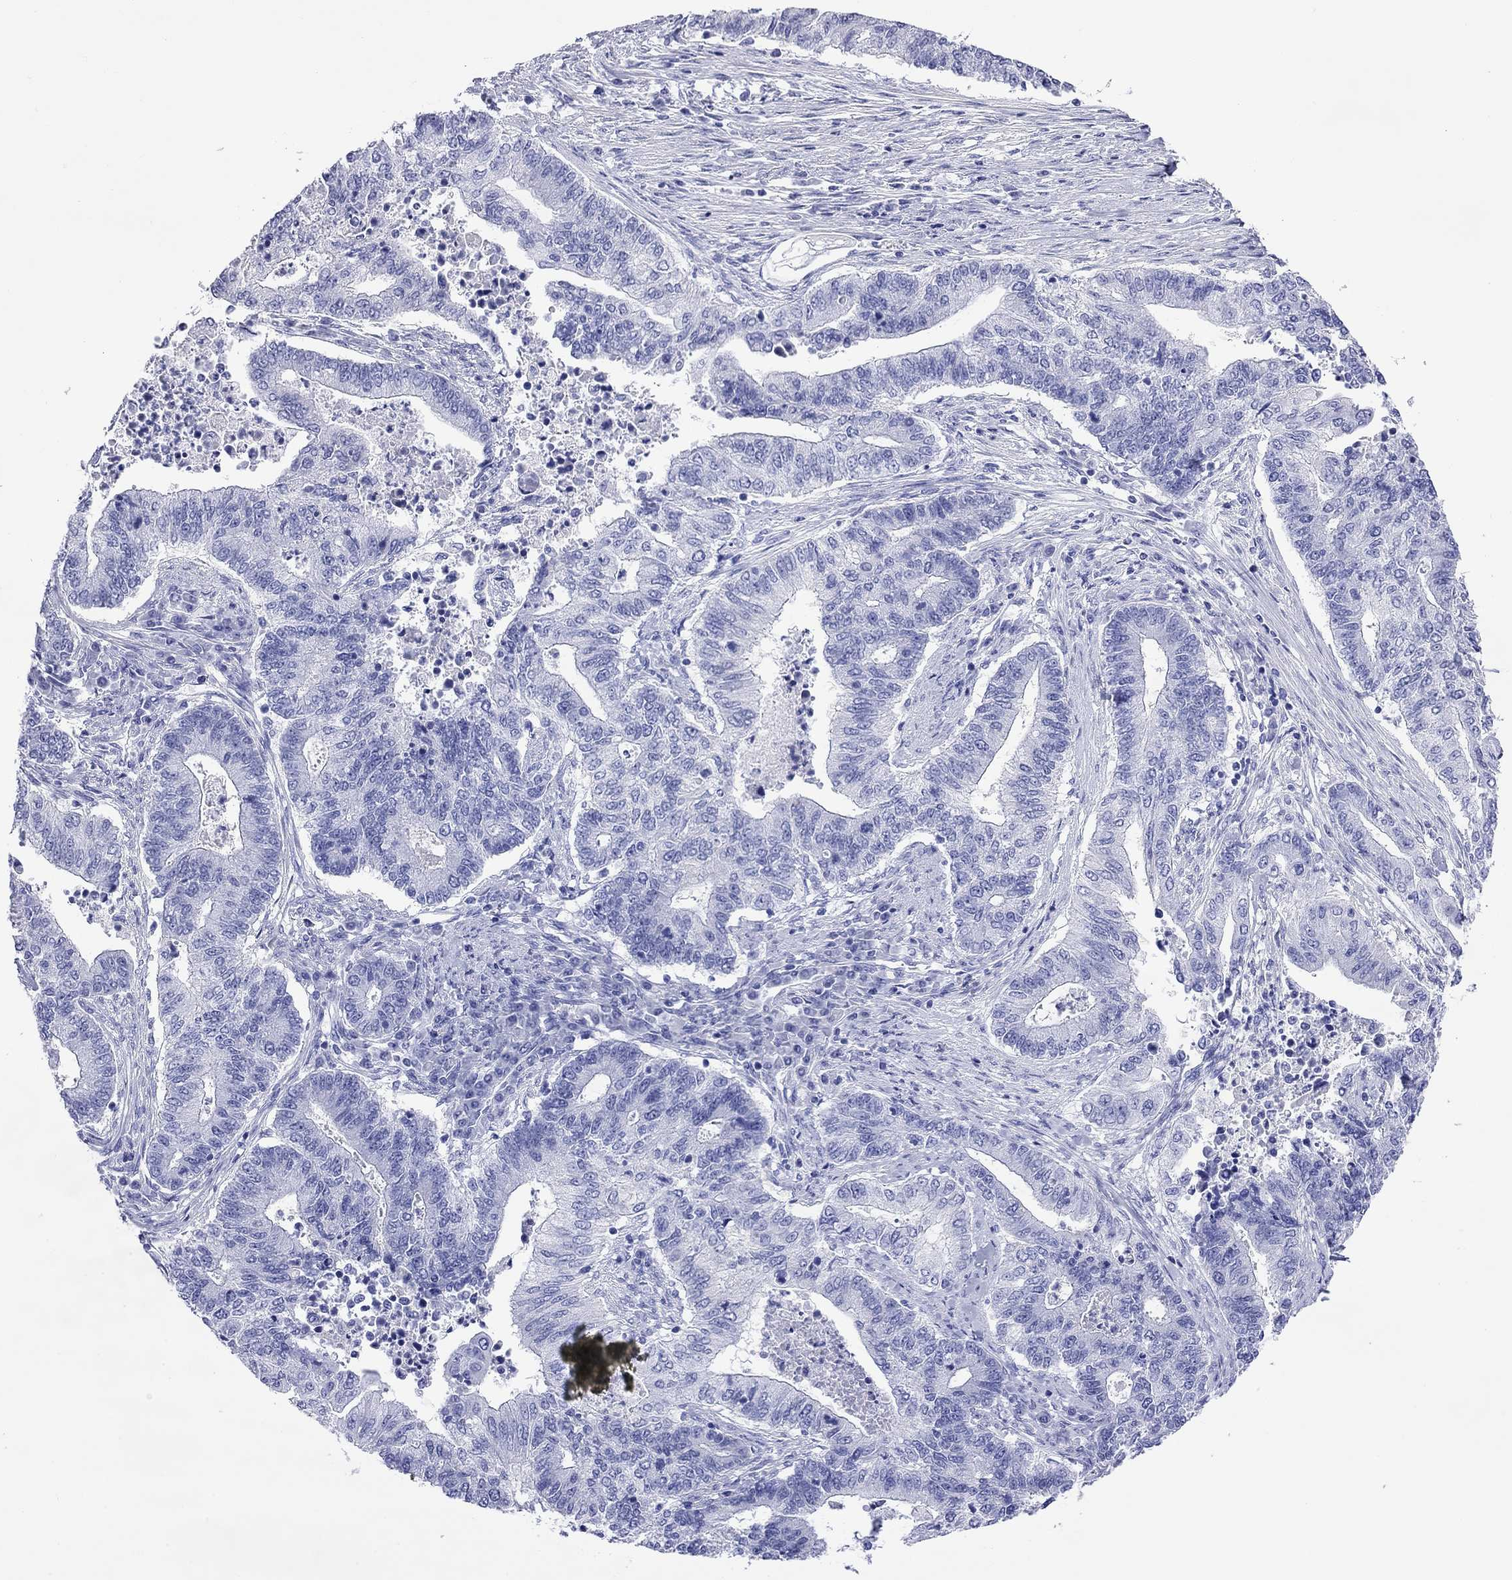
{"staining": {"intensity": "negative", "quantity": "none", "location": "none"}, "tissue": "endometrial cancer", "cell_type": "Tumor cells", "image_type": "cancer", "snomed": [{"axis": "morphology", "description": "Adenocarcinoma, NOS"}, {"axis": "topography", "description": "Uterus"}, {"axis": "topography", "description": "Endometrium"}], "caption": "Immunohistochemistry (IHC) histopathology image of endometrial cancer (adenocarcinoma) stained for a protein (brown), which exhibits no staining in tumor cells.", "gene": "FIGLA", "patient": {"sex": "female", "age": 54}}